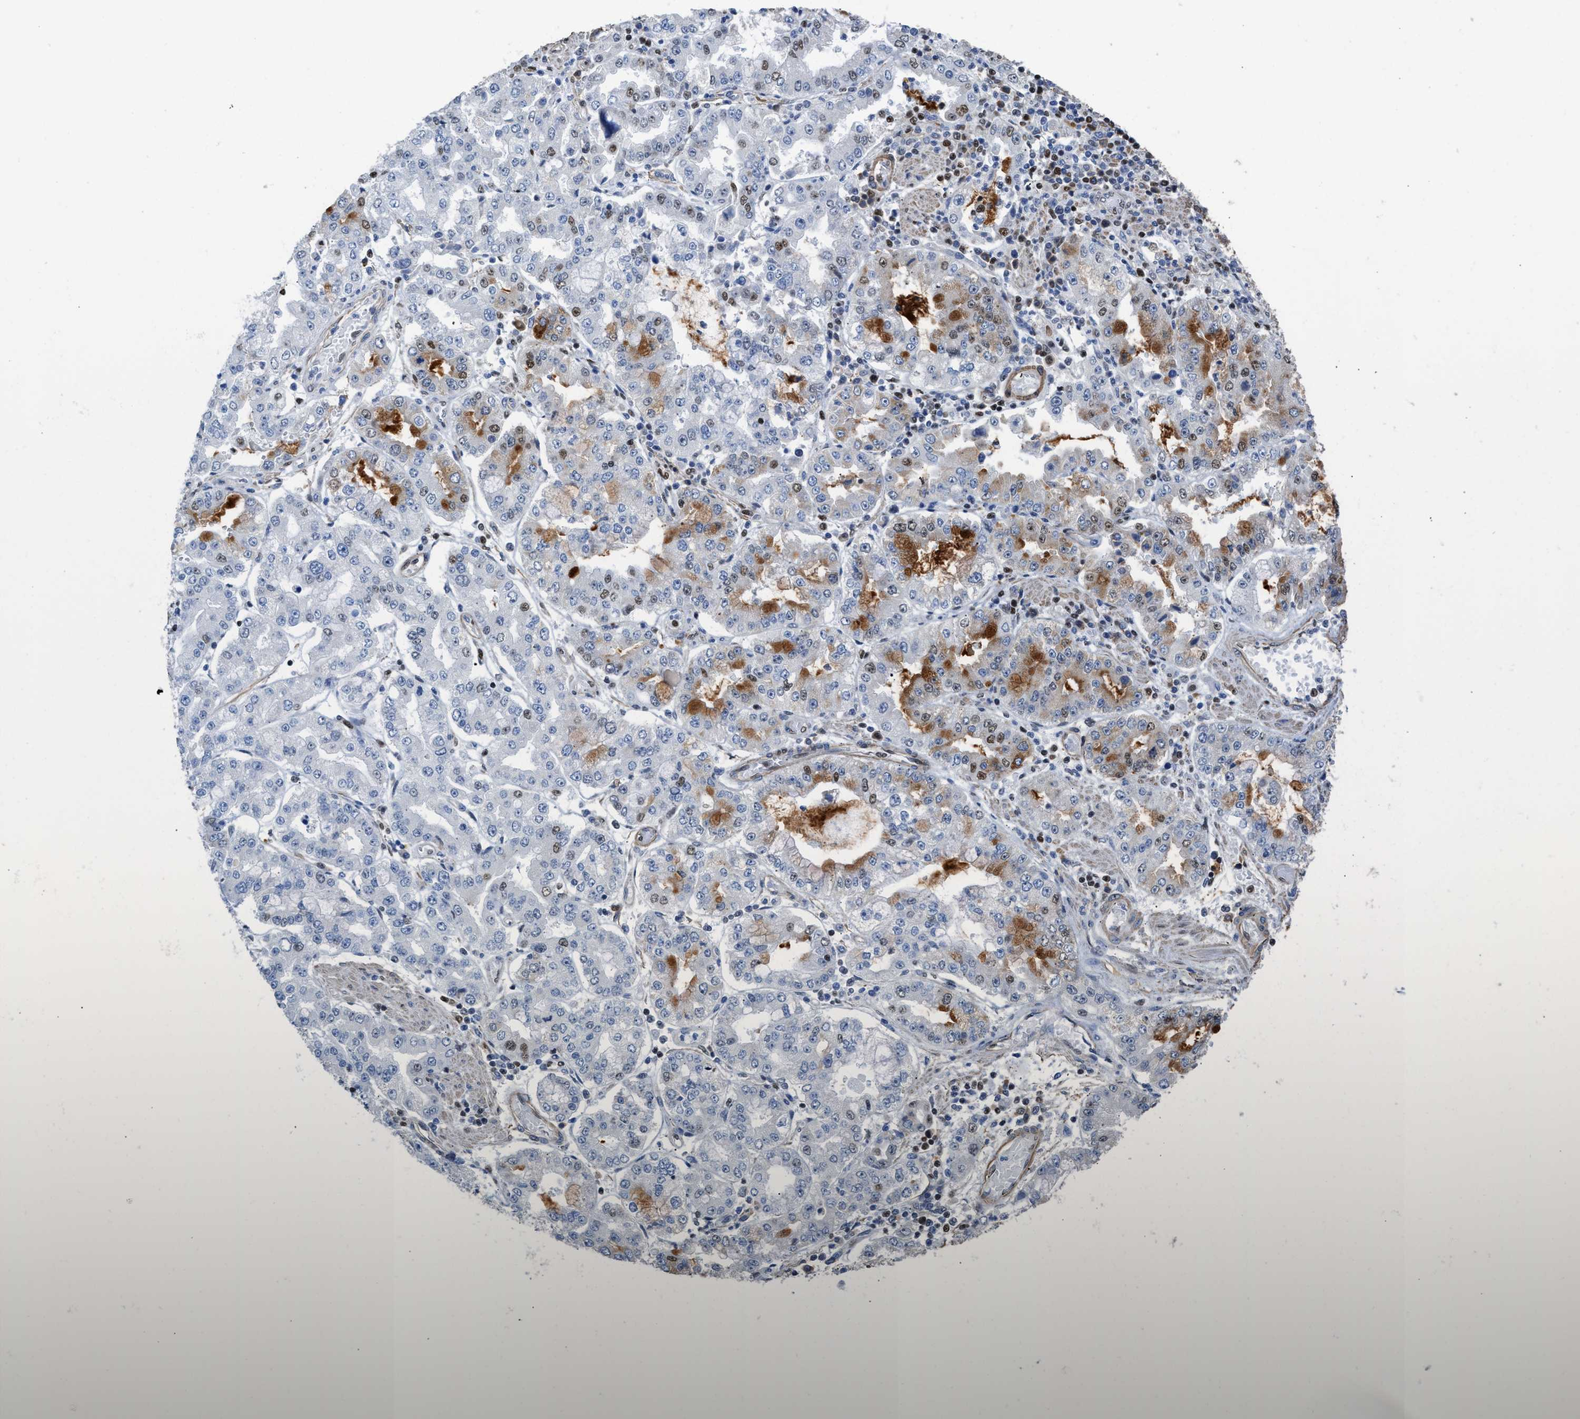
{"staining": {"intensity": "moderate", "quantity": "25%-75%", "location": "cytoplasmic/membranous,nuclear"}, "tissue": "stomach cancer", "cell_type": "Tumor cells", "image_type": "cancer", "snomed": [{"axis": "morphology", "description": "Adenocarcinoma, NOS"}, {"axis": "topography", "description": "Stomach"}], "caption": "Stomach cancer was stained to show a protein in brown. There is medium levels of moderate cytoplasmic/membranous and nuclear expression in about 25%-75% of tumor cells. The protein of interest is shown in brown color, while the nuclei are stained blue.", "gene": "SCAF4", "patient": {"sex": "male", "age": 76}}